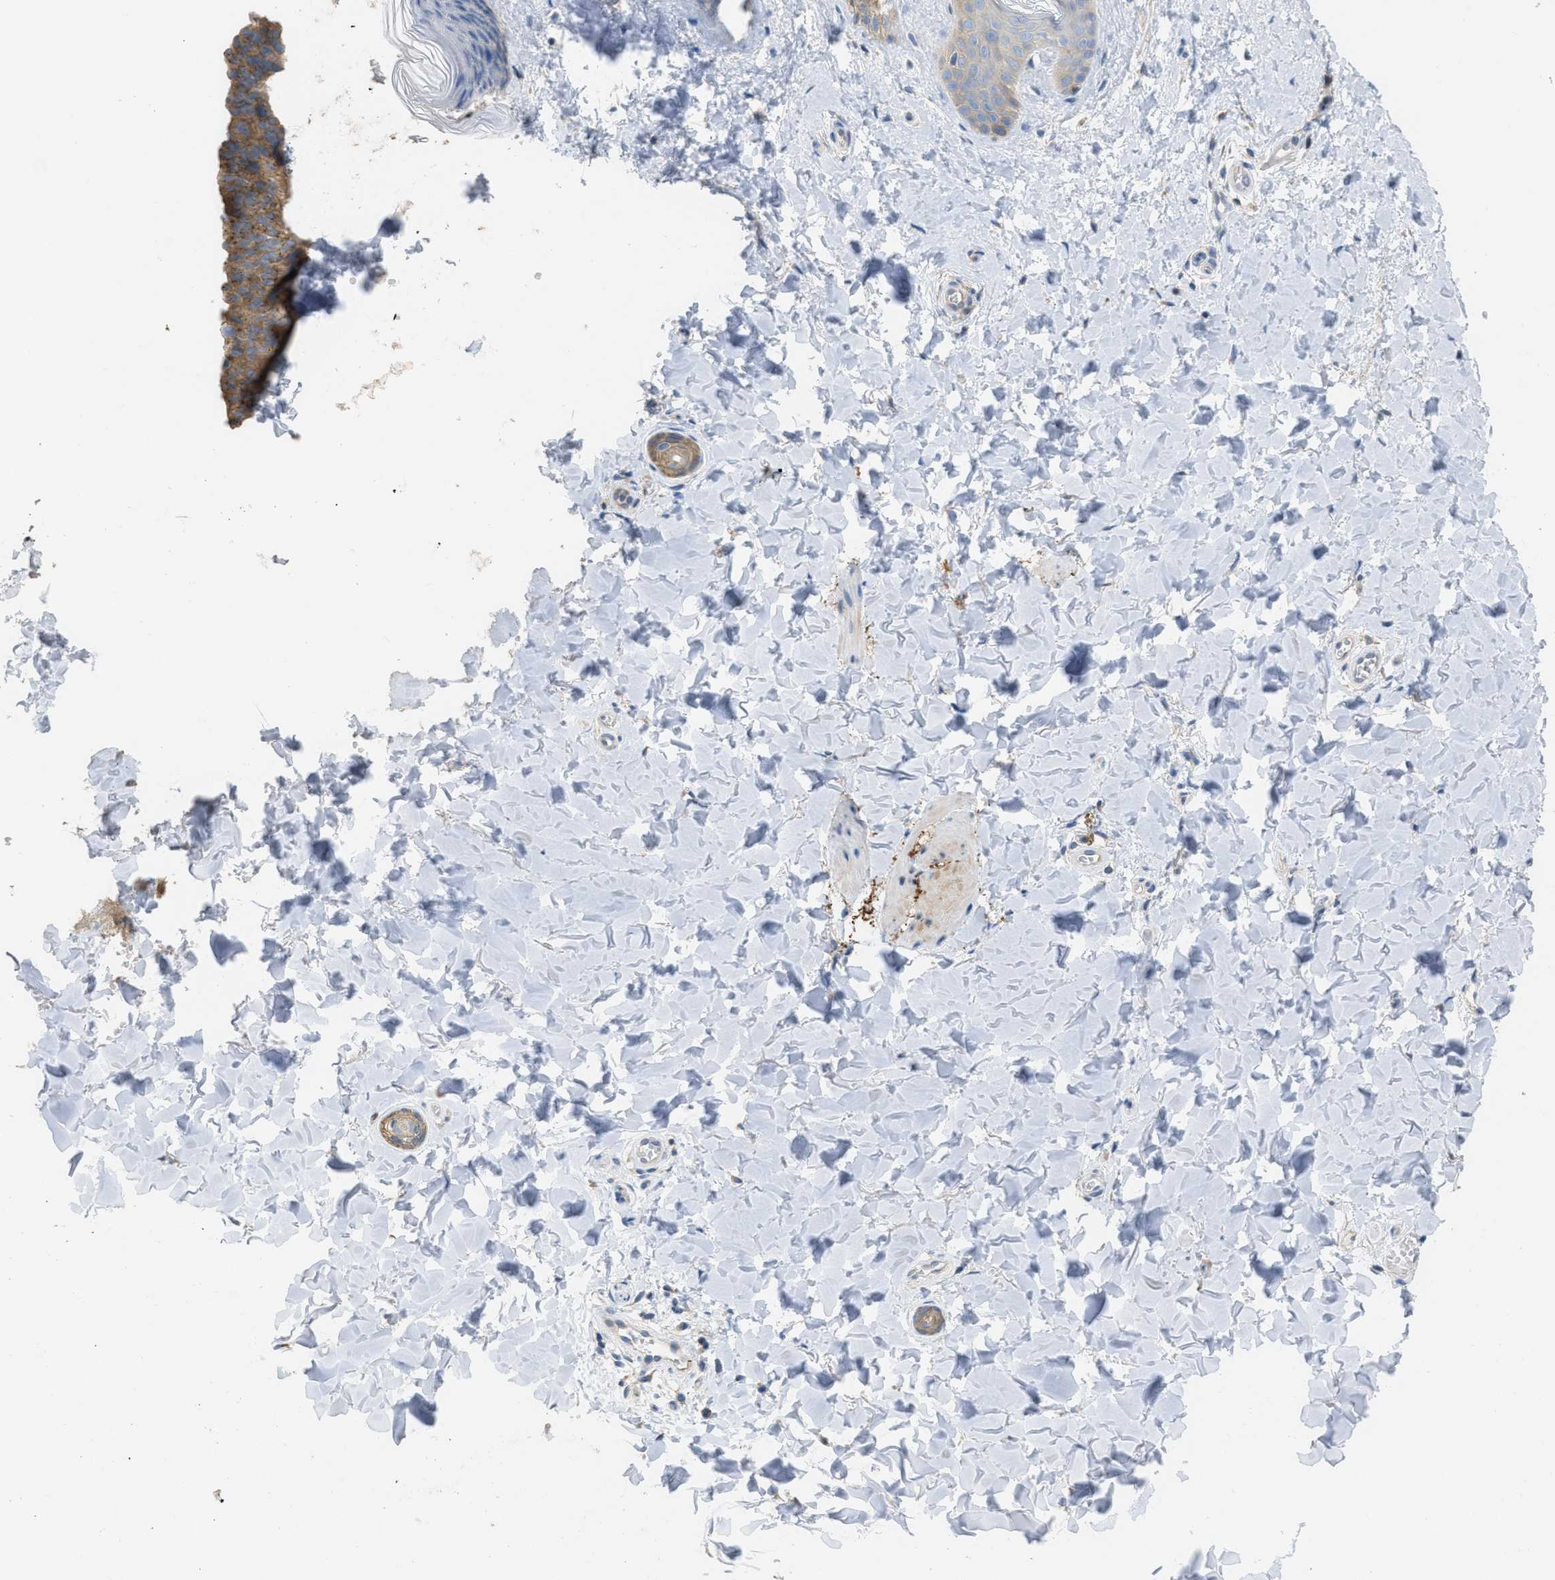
{"staining": {"intensity": "negative", "quantity": "none", "location": "none"}, "tissue": "skin", "cell_type": "Fibroblasts", "image_type": "normal", "snomed": [{"axis": "morphology", "description": "Normal tissue, NOS"}, {"axis": "topography", "description": "Skin"}], "caption": "An IHC photomicrograph of normal skin is shown. There is no staining in fibroblasts of skin. (DAB (3,3'-diaminobenzidine) IHC, high magnification).", "gene": "UBA5", "patient": {"sex": "female", "age": 17}}